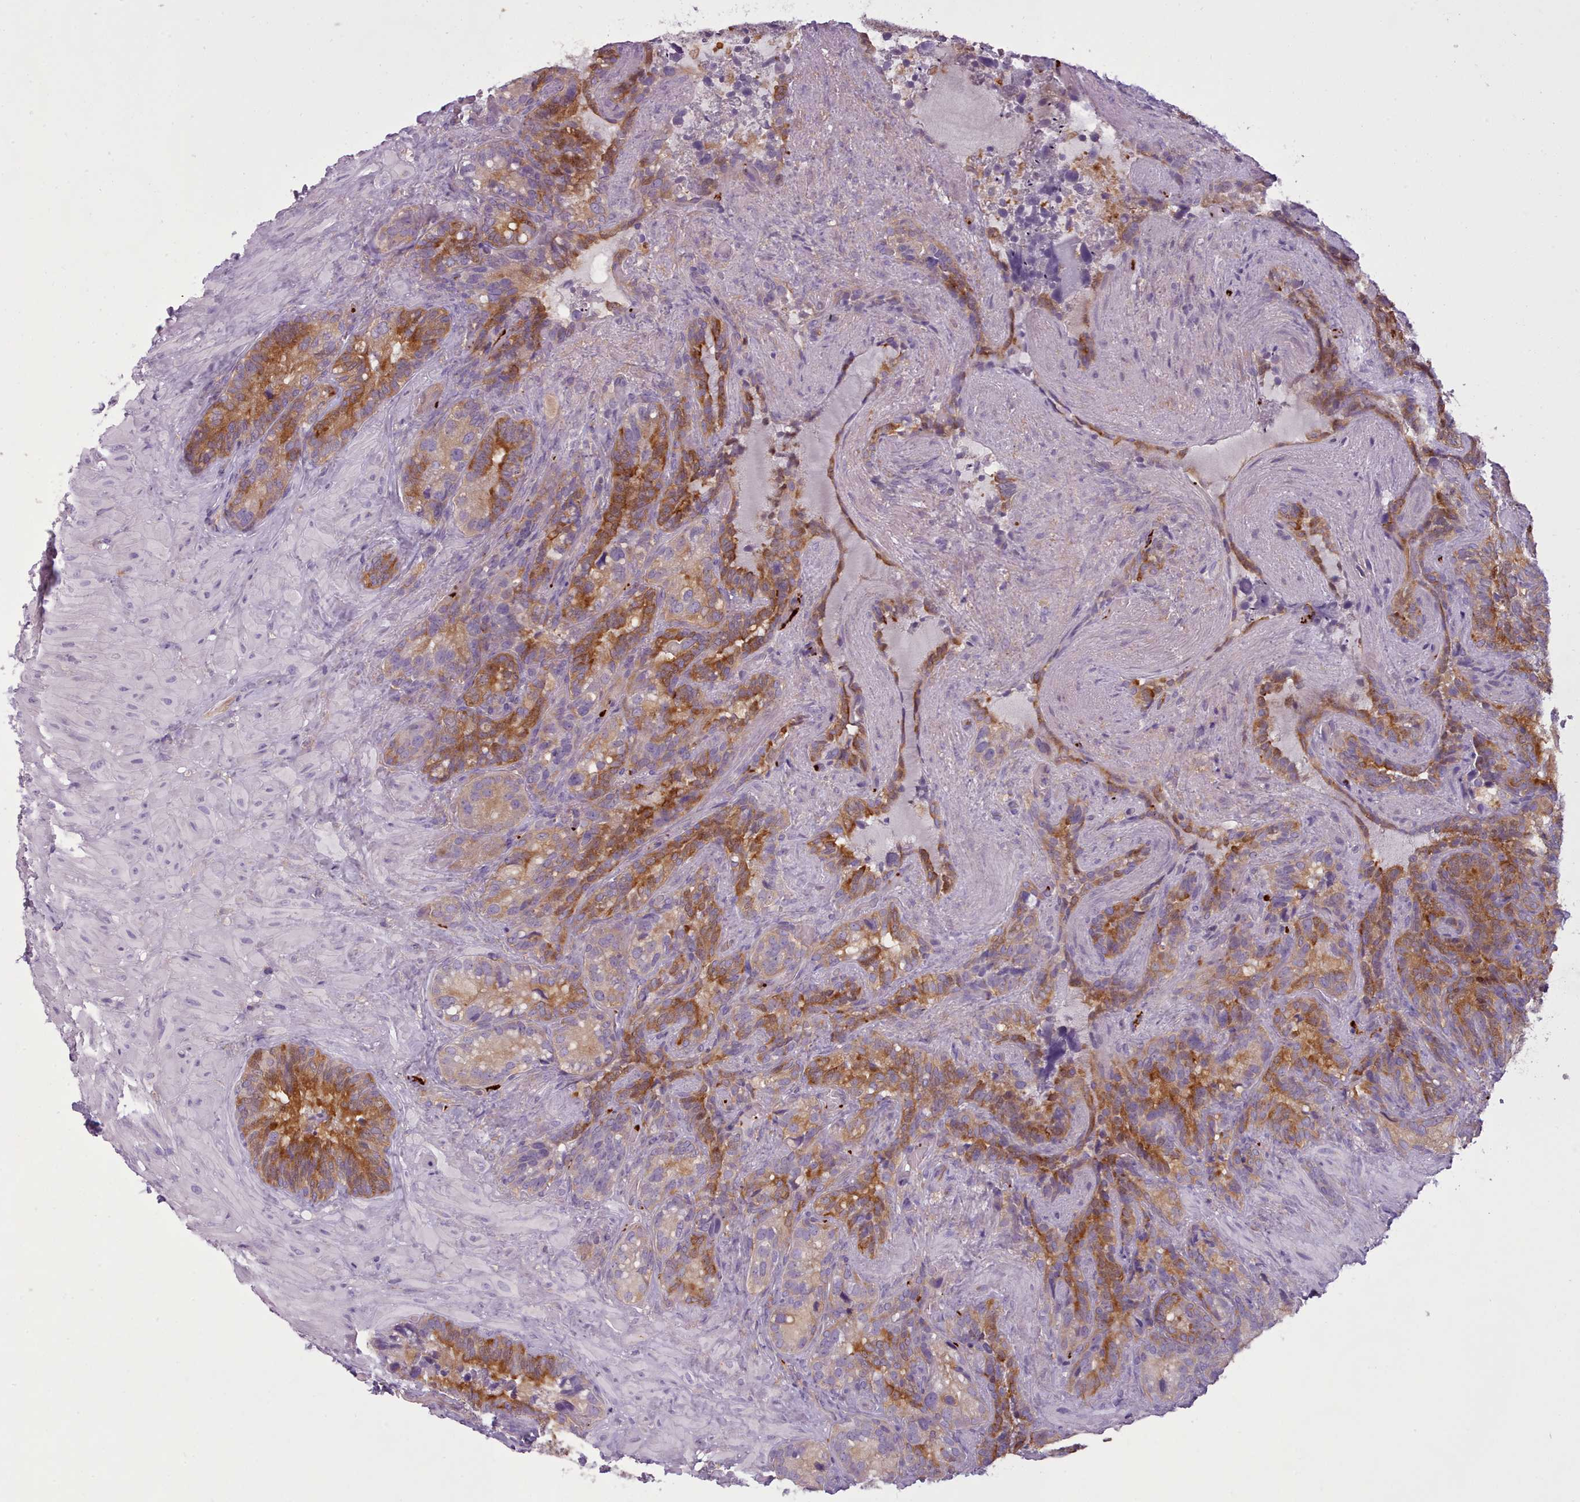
{"staining": {"intensity": "strong", "quantity": "25%-75%", "location": "cytoplasmic/membranous"}, "tissue": "seminal vesicle", "cell_type": "Glandular cells", "image_type": "normal", "snomed": [{"axis": "morphology", "description": "Normal tissue, NOS"}, {"axis": "topography", "description": "Seminal veicle"}], "caption": "Brown immunohistochemical staining in unremarkable human seminal vesicle demonstrates strong cytoplasmic/membranous expression in about 25%-75% of glandular cells. (DAB (3,3'-diaminobenzidine) = brown stain, brightfield microscopy at high magnification).", "gene": "NDST2", "patient": {"sex": "male", "age": 62}}